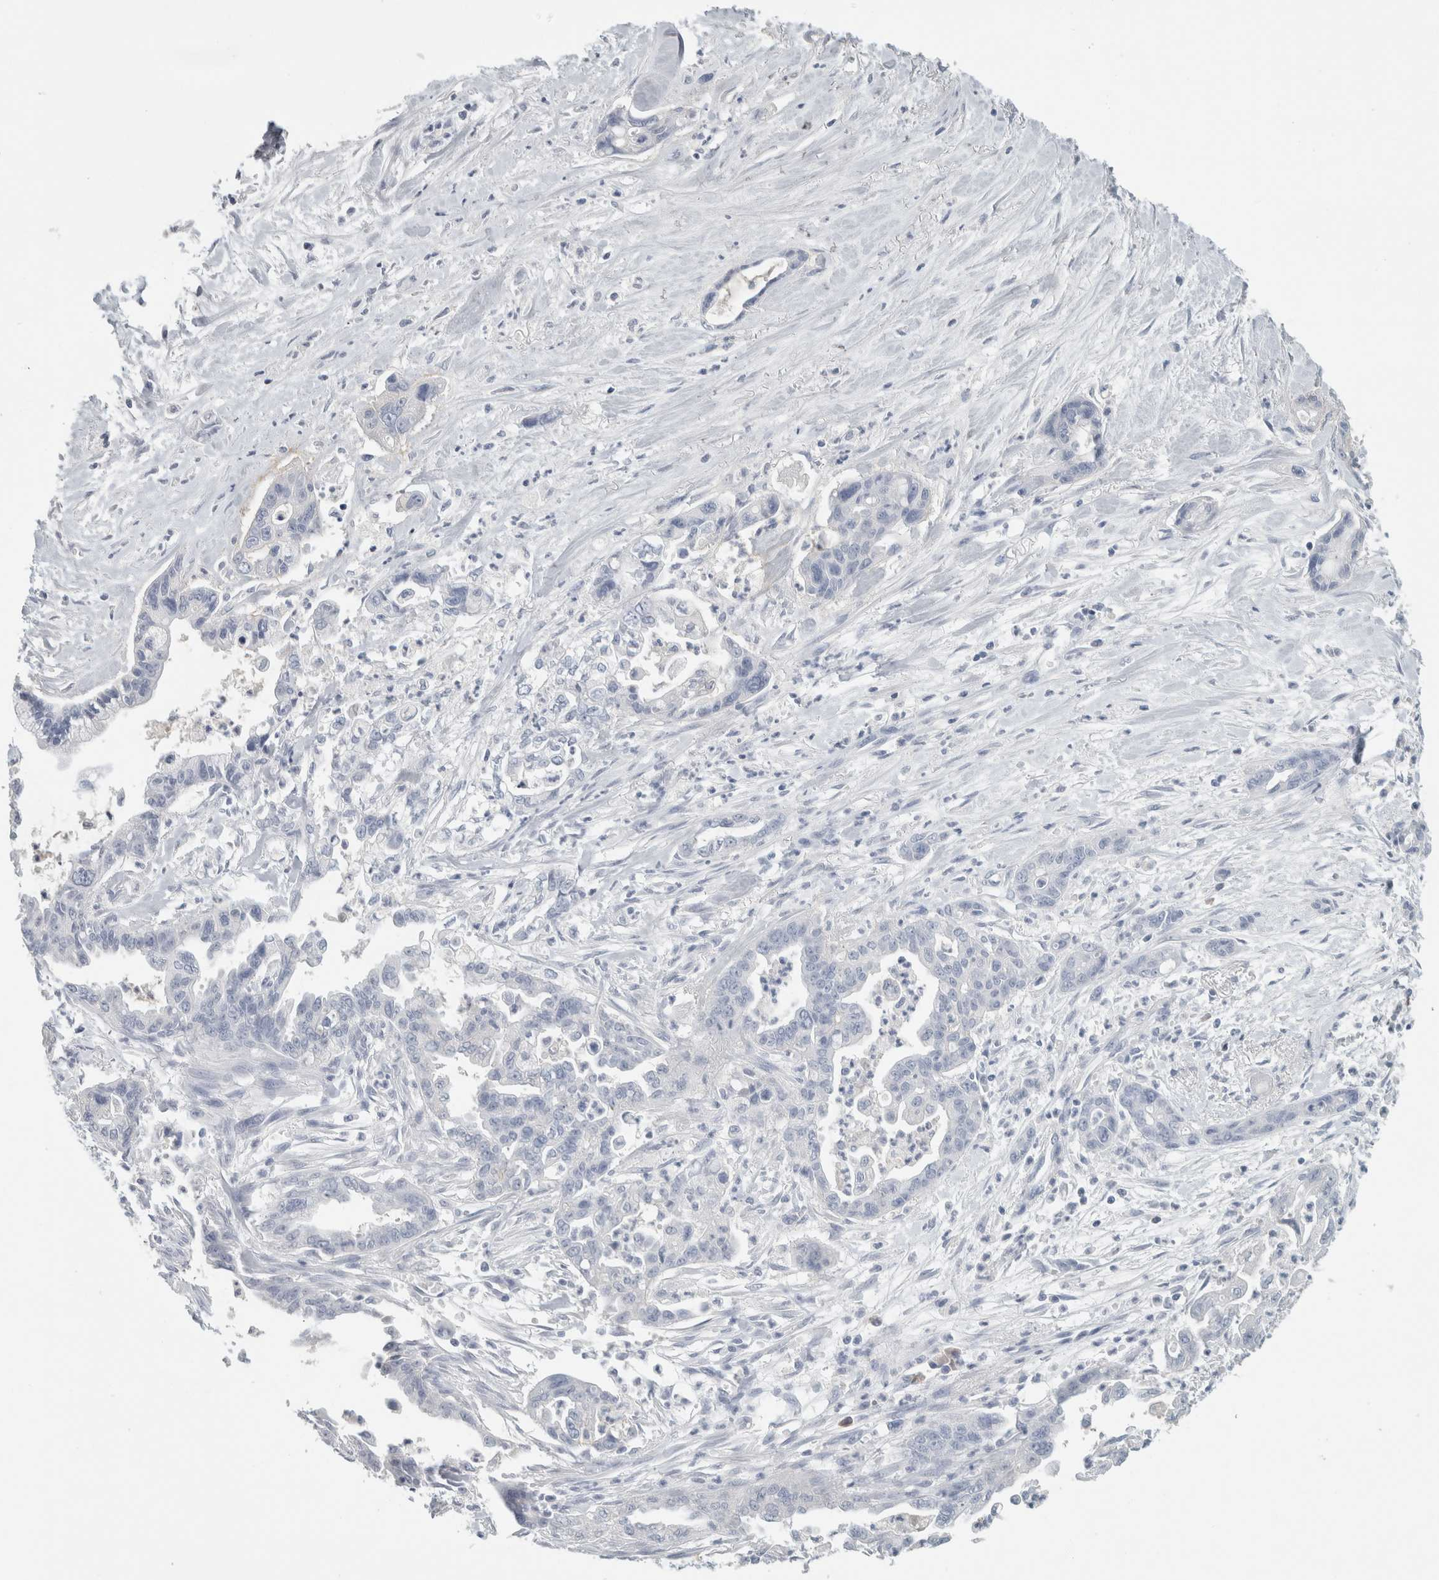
{"staining": {"intensity": "negative", "quantity": "none", "location": "none"}, "tissue": "pancreatic cancer", "cell_type": "Tumor cells", "image_type": "cancer", "snomed": [{"axis": "morphology", "description": "Adenocarcinoma, NOS"}, {"axis": "topography", "description": "Pancreas"}], "caption": "The histopathology image reveals no staining of tumor cells in adenocarcinoma (pancreatic). (Brightfield microscopy of DAB IHC at high magnification).", "gene": "TSPAN8", "patient": {"sex": "male", "age": 70}}